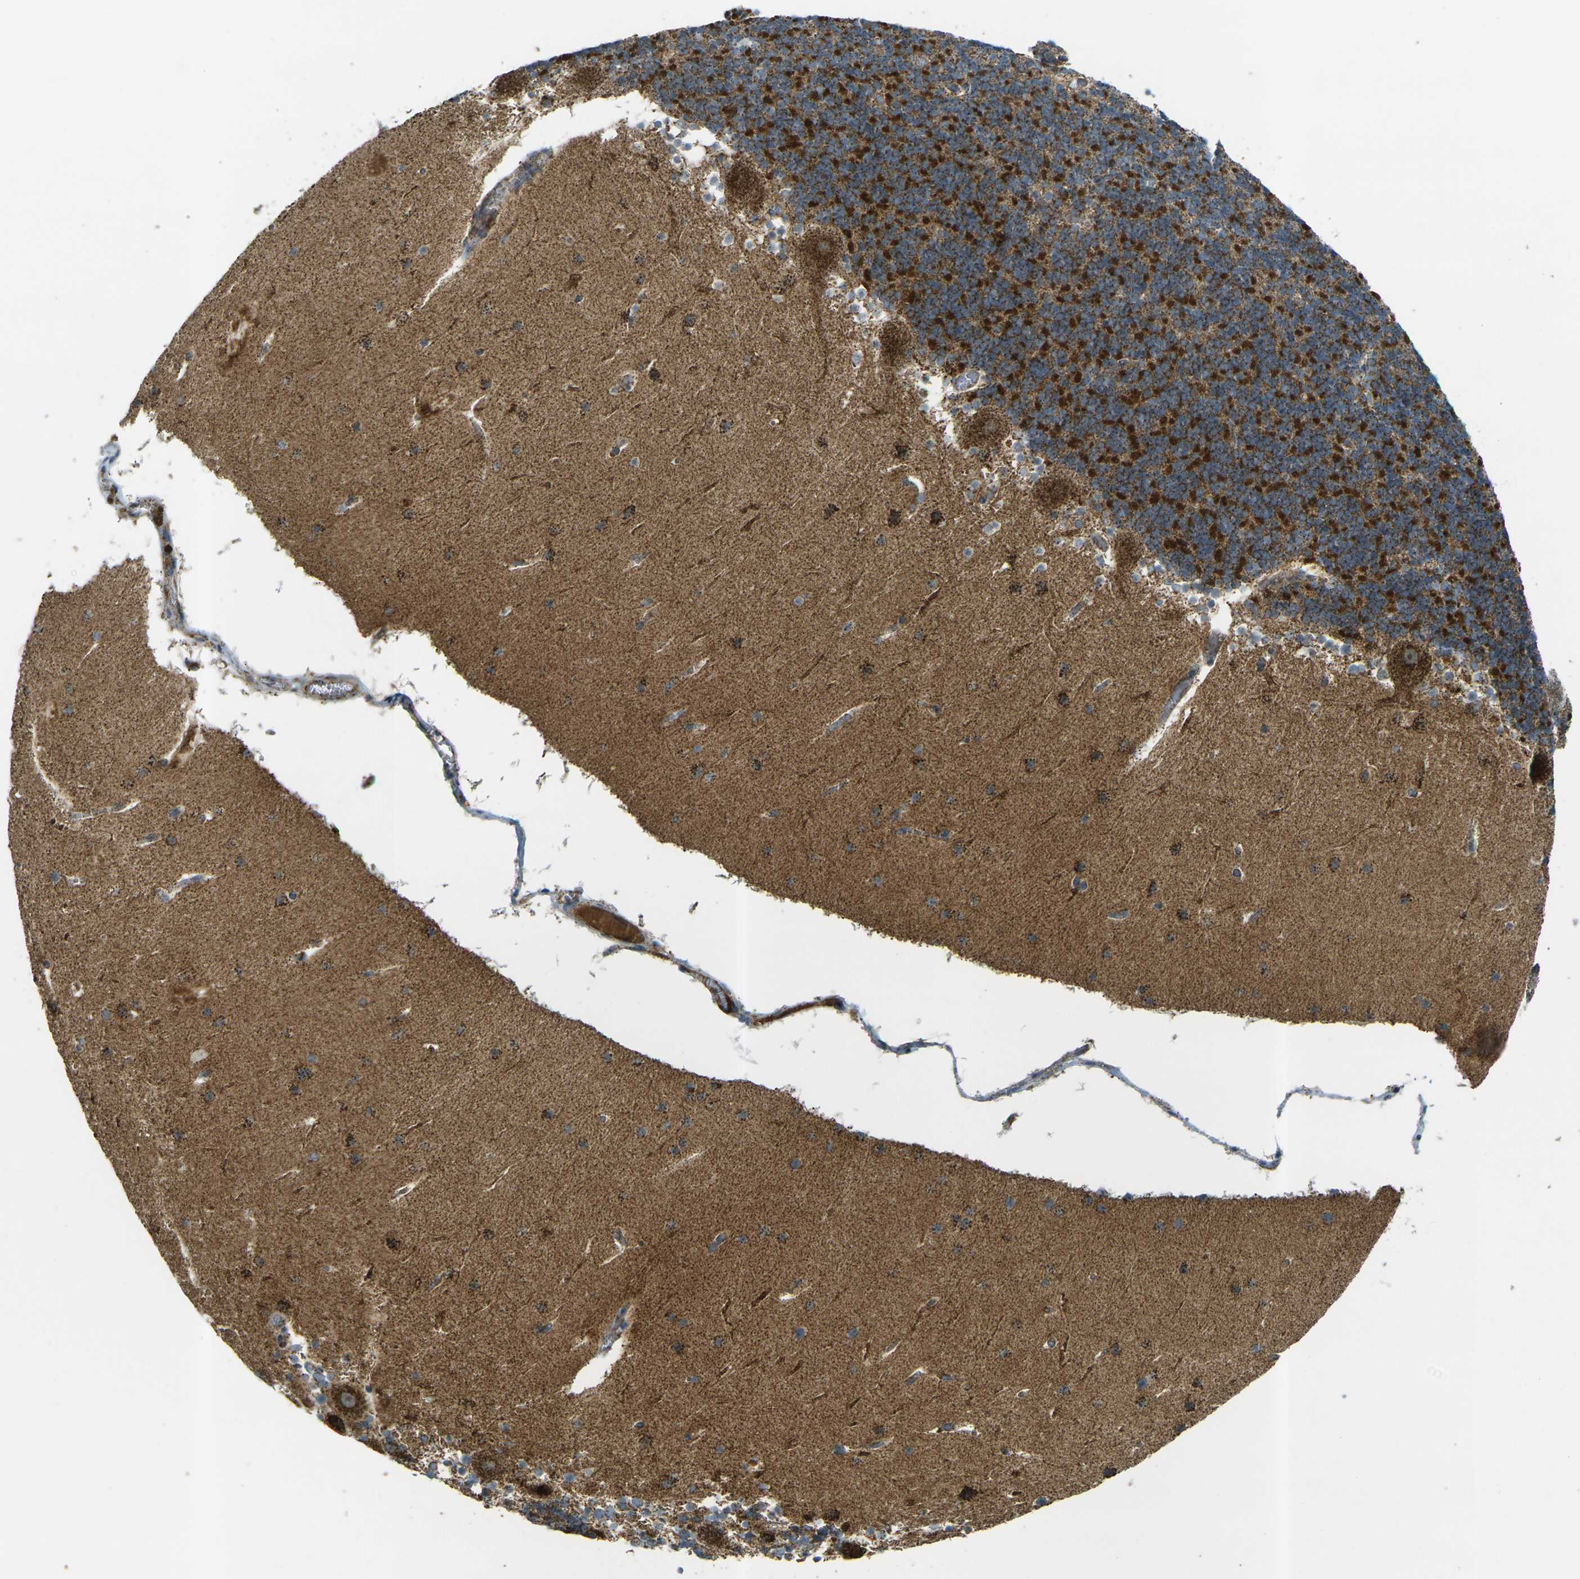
{"staining": {"intensity": "strong", "quantity": ">75%", "location": "cytoplasmic/membranous"}, "tissue": "cerebellum", "cell_type": "Cells in granular layer", "image_type": "normal", "snomed": [{"axis": "morphology", "description": "Normal tissue, NOS"}, {"axis": "topography", "description": "Cerebellum"}], "caption": "Brown immunohistochemical staining in unremarkable cerebellum exhibits strong cytoplasmic/membranous expression in approximately >75% of cells in granular layer. (IHC, brightfield microscopy, high magnification).", "gene": "IGF1R", "patient": {"sex": "male", "age": 45}}